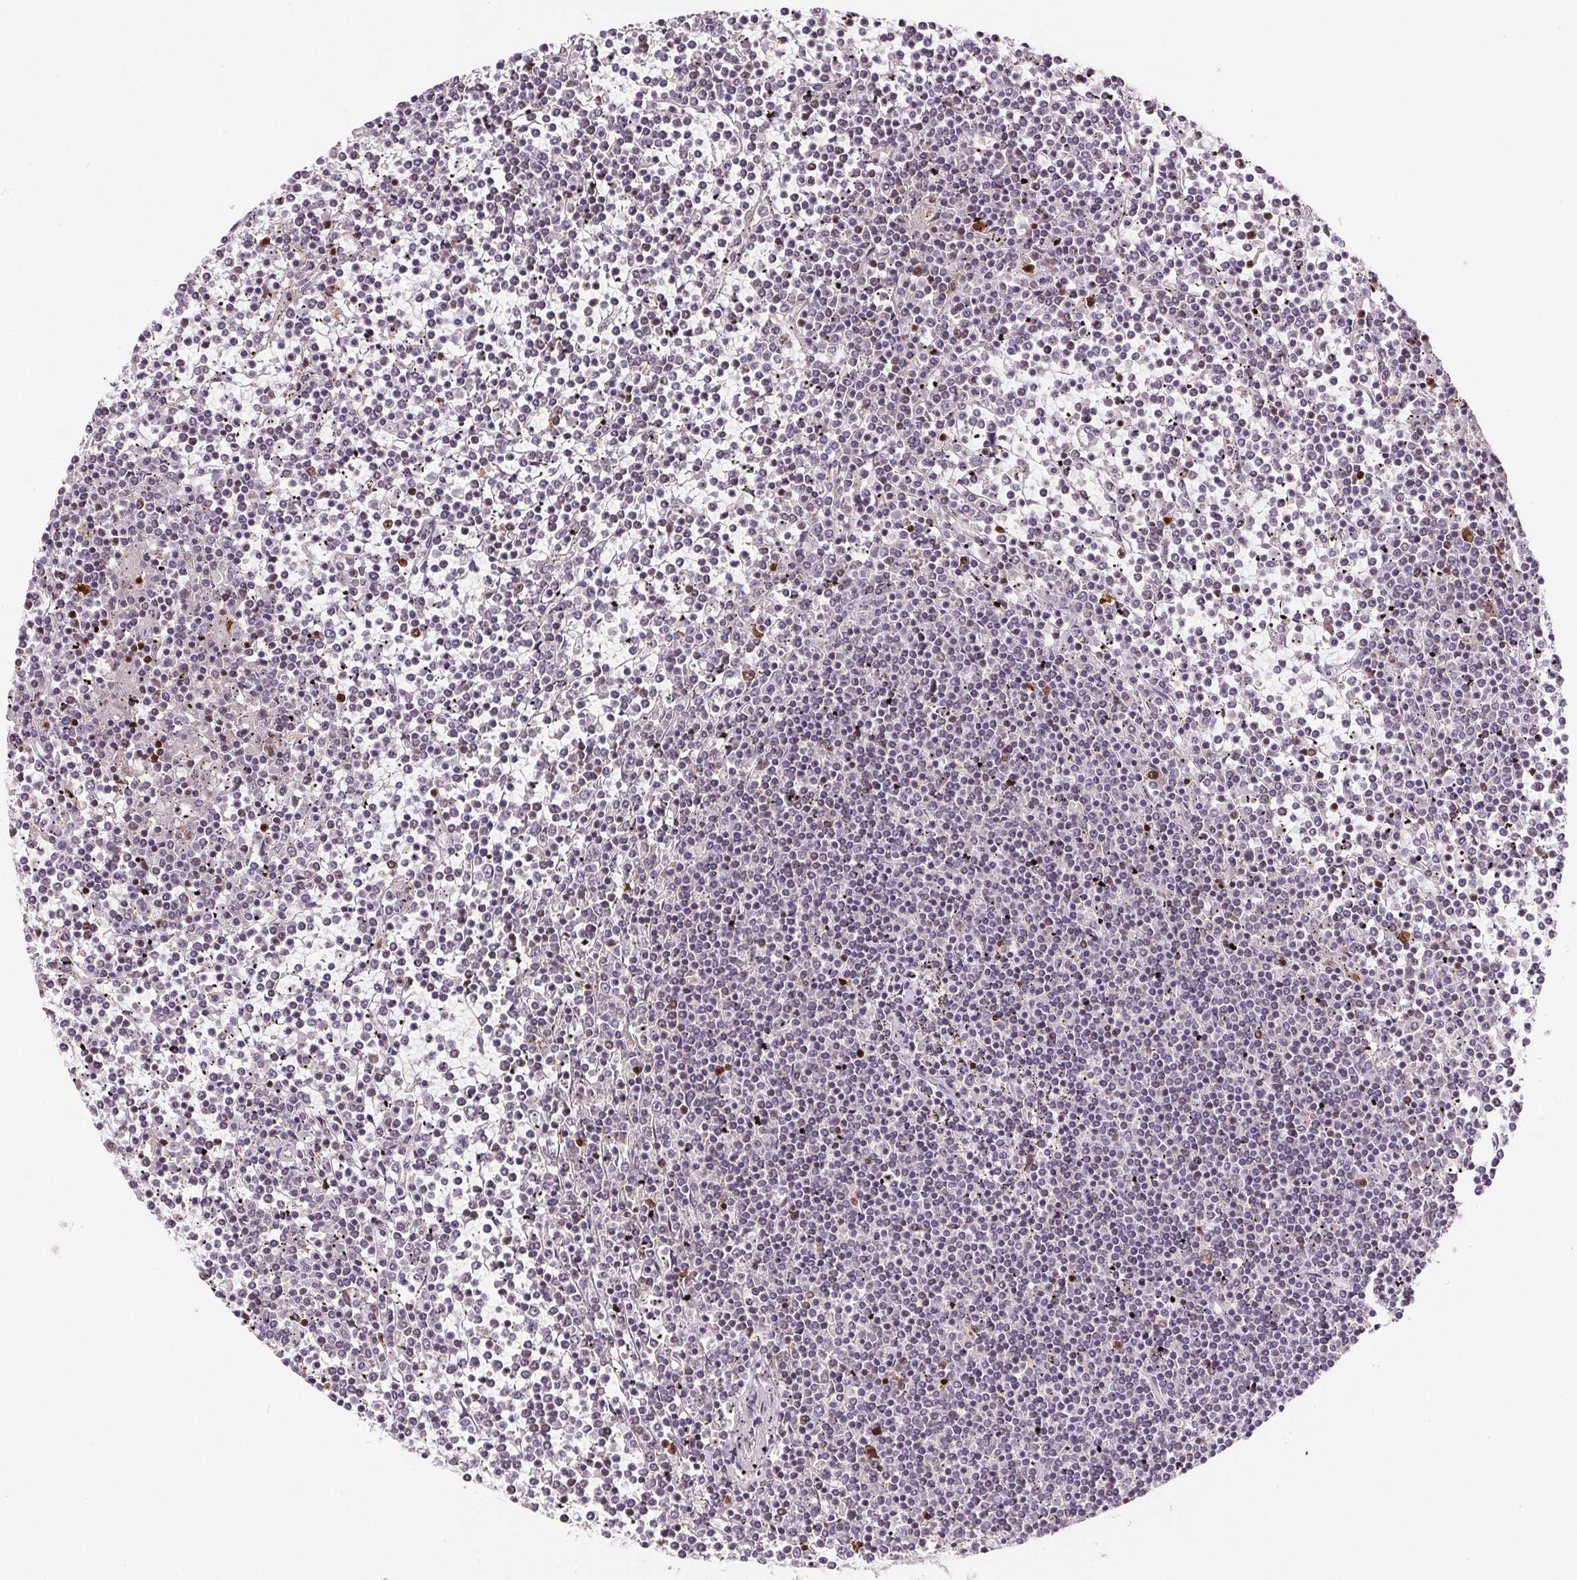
{"staining": {"intensity": "negative", "quantity": "none", "location": "none"}, "tissue": "lymphoma", "cell_type": "Tumor cells", "image_type": "cancer", "snomed": [{"axis": "morphology", "description": "Malignant lymphoma, non-Hodgkin's type, Low grade"}, {"axis": "topography", "description": "Spleen"}], "caption": "Tumor cells are negative for brown protein staining in lymphoma.", "gene": "SUCLA2", "patient": {"sex": "female", "age": 19}}